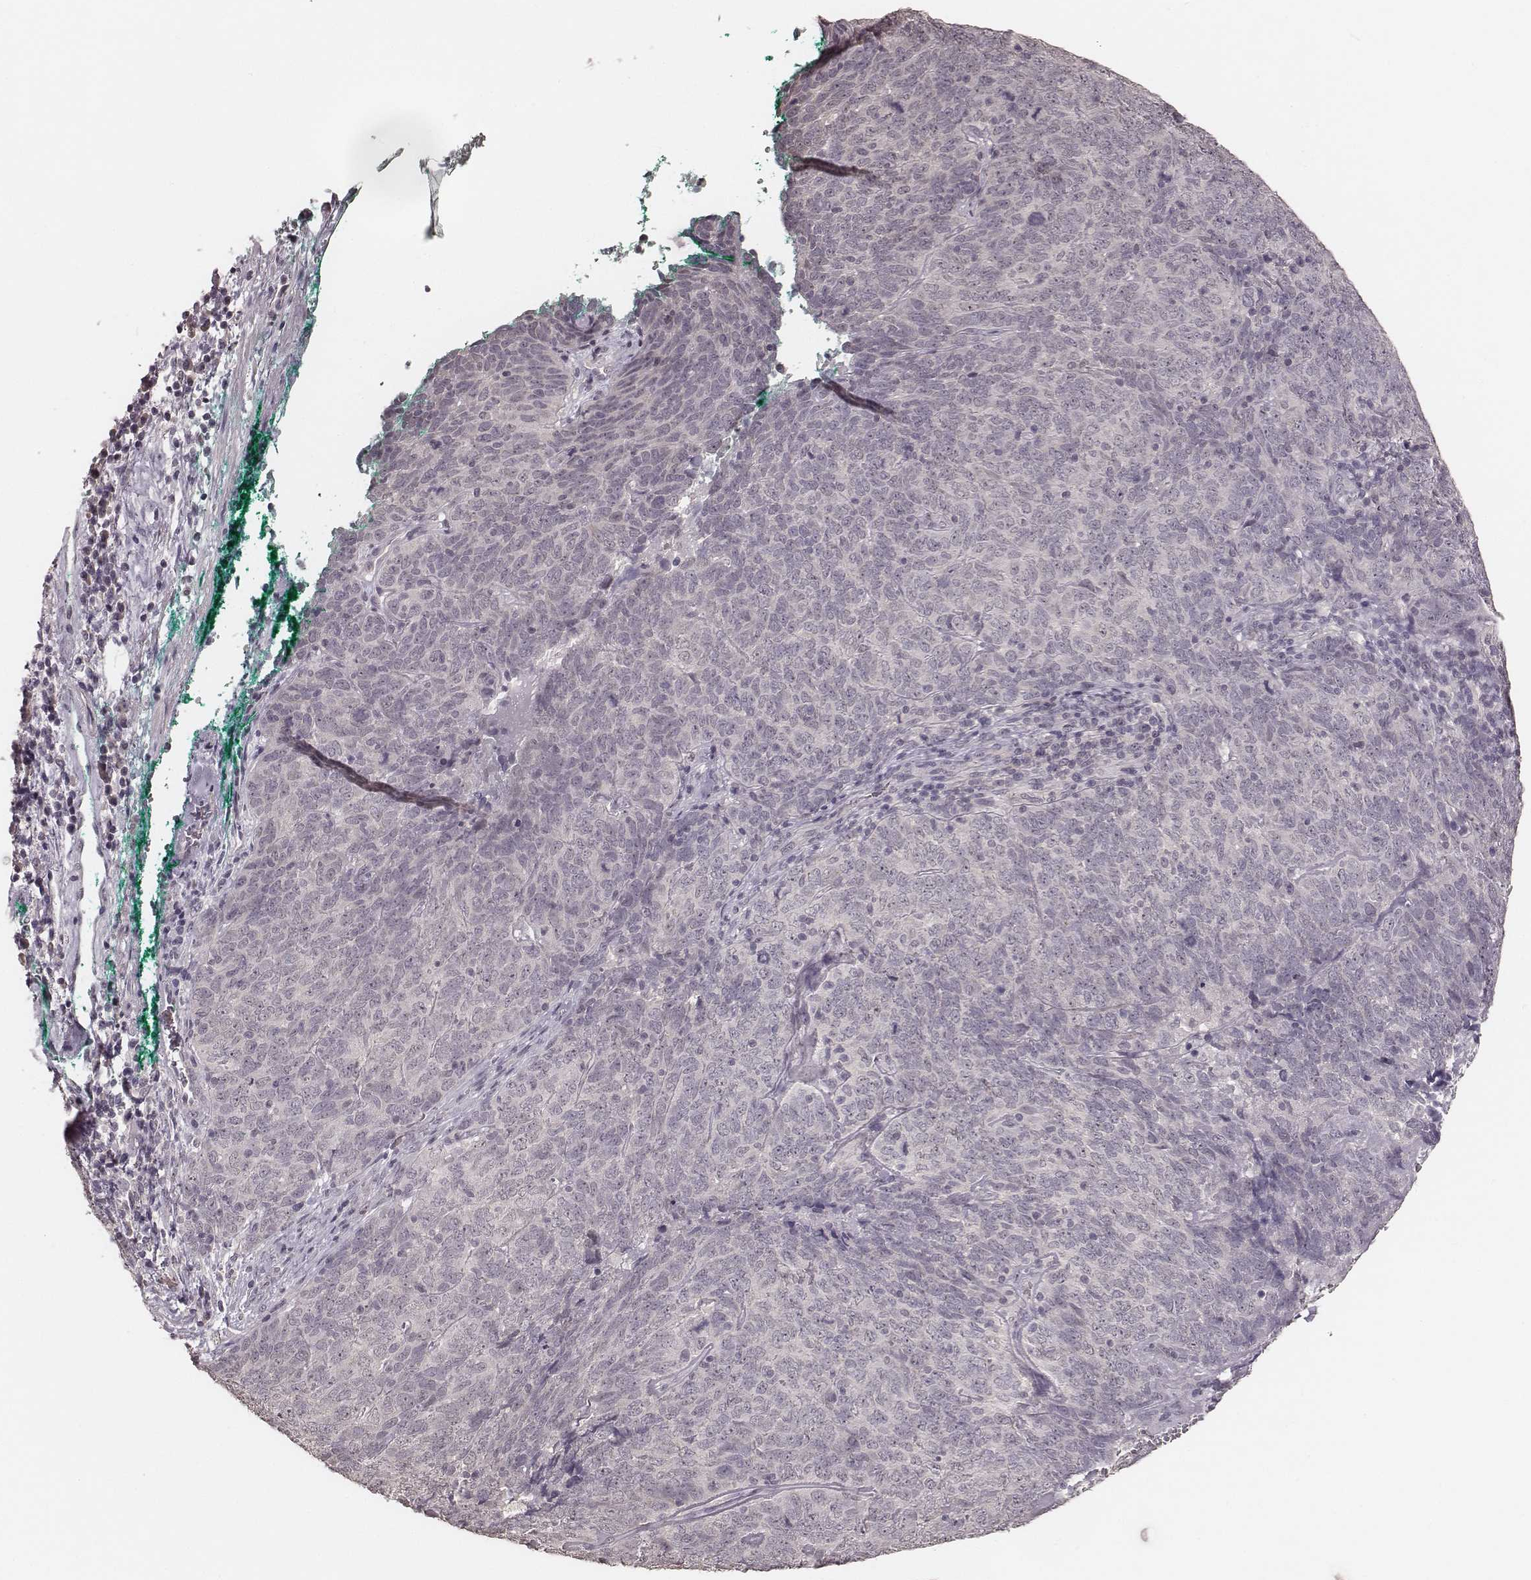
{"staining": {"intensity": "negative", "quantity": "none", "location": "none"}, "tissue": "skin cancer", "cell_type": "Tumor cells", "image_type": "cancer", "snomed": [{"axis": "morphology", "description": "Squamous cell carcinoma, NOS"}, {"axis": "topography", "description": "Skin"}, {"axis": "topography", "description": "Anal"}], "caption": "Skin squamous cell carcinoma was stained to show a protein in brown. There is no significant positivity in tumor cells.", "gene": "LY6K", "patient": {"sex": "female", "age": 51}}